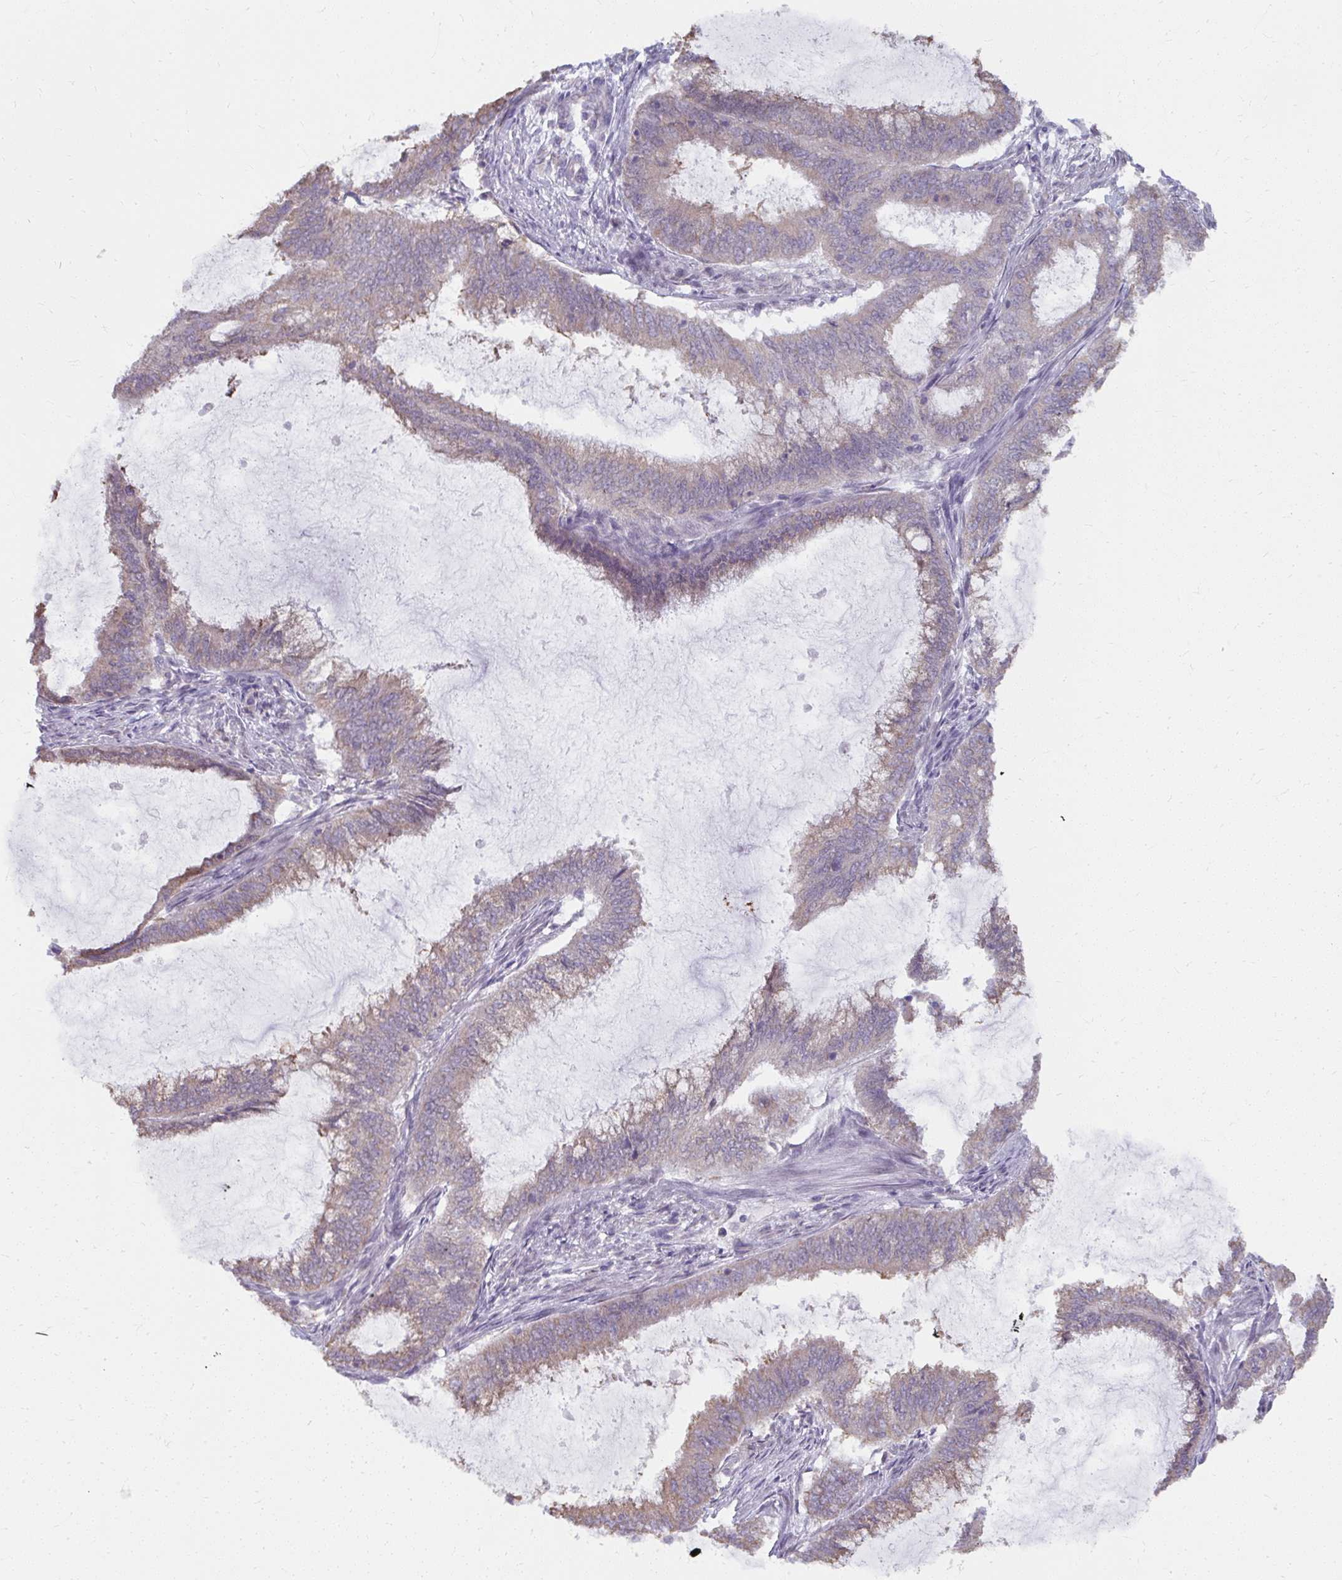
{"staining": {"intensity": "negative", "quantity": "none", "location": "none"}, "tissue": "endometrial cancer", "cell_type": "Tumor cells", "image_type": "cancer", "snomed": [{"axis": "morphology", "description": "Adenocarcinoma, NOS"}, {"axis": "topography", "description": "Endometrium"}], "caption": "DAB (3,3'-diaminobenzidine) immunohistochemical staining of adenocarcinoma (endometrial) exhibits no significant positivity in tumor cells. (Brightfield microscopy of DAB IHC at high magnification).", "gene": "NMNAT1", "patient": {"sex": "female", "age": 51}}